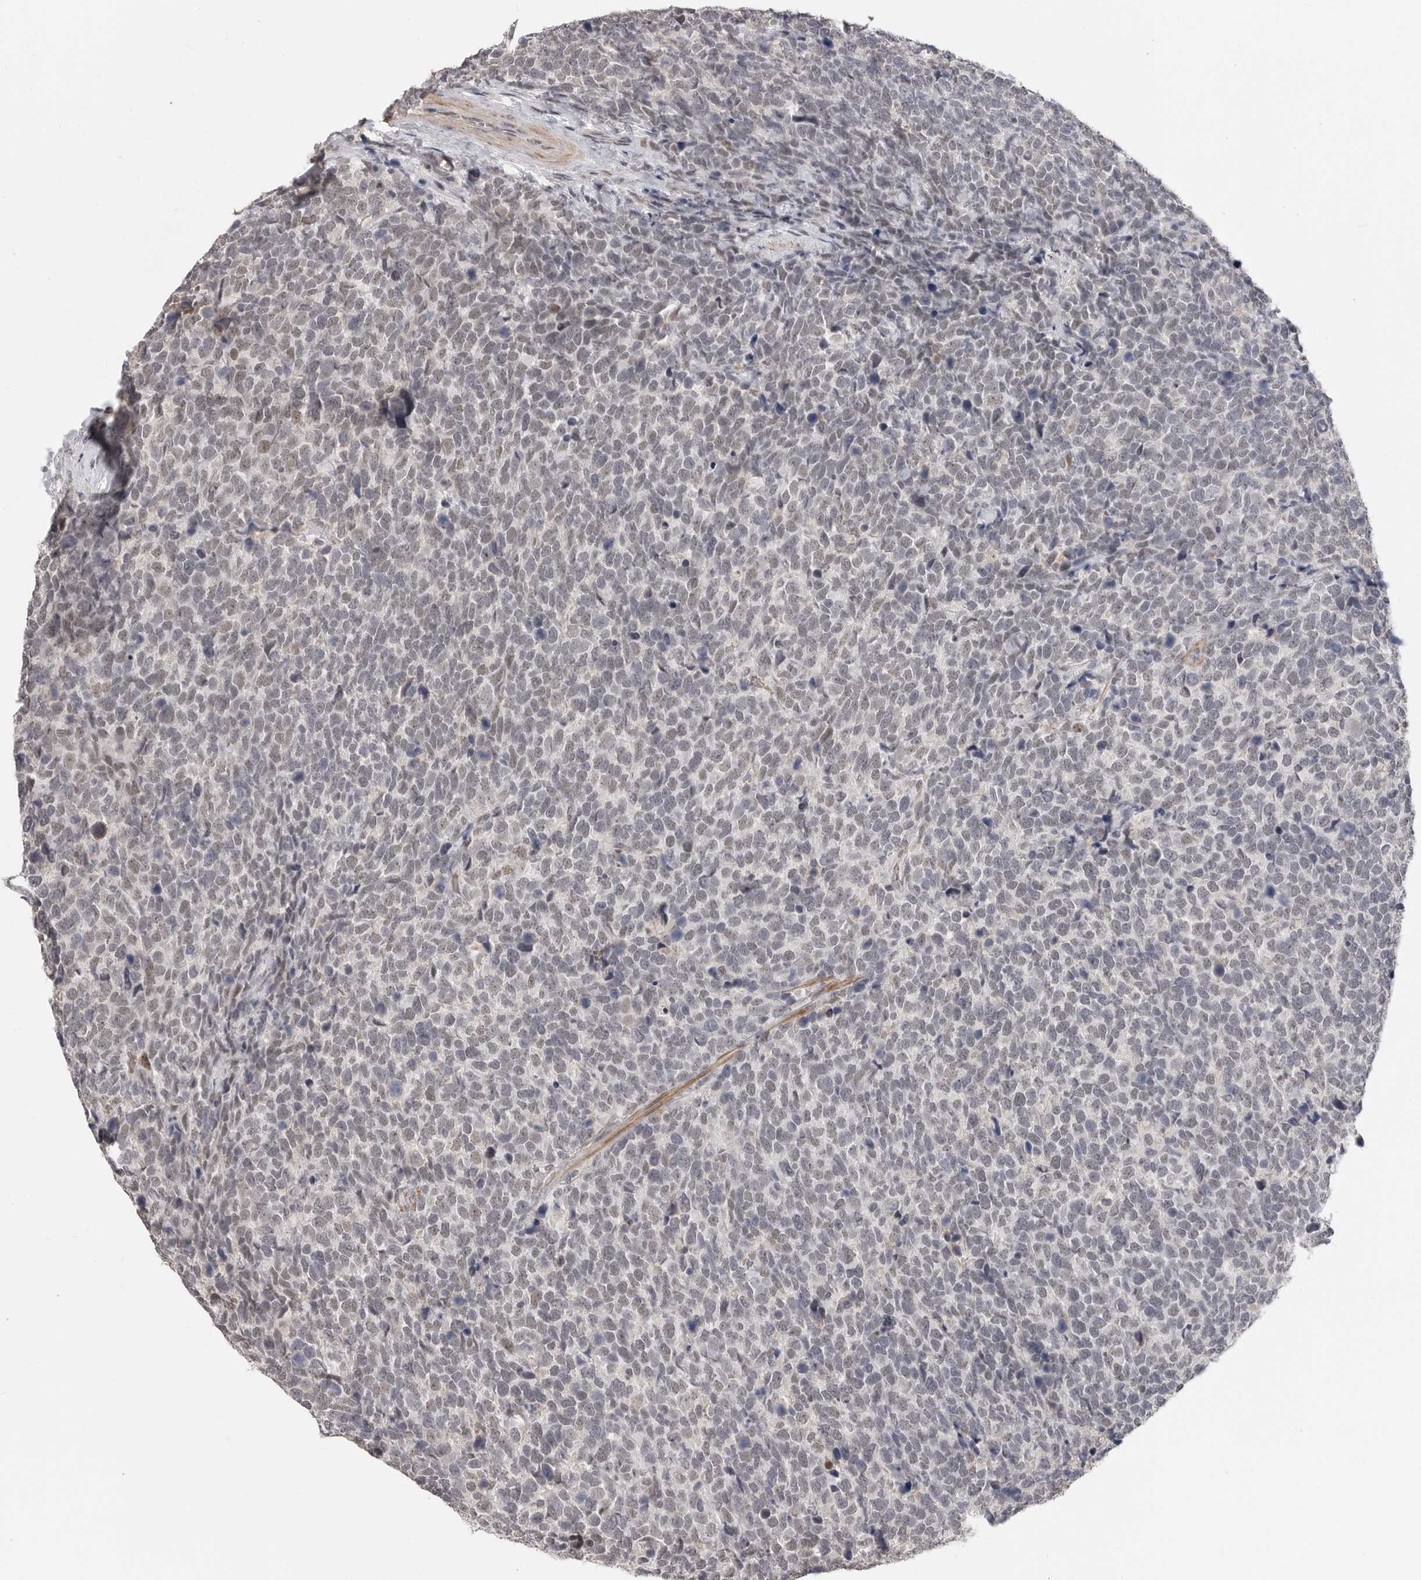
{"staining": {"intensity": "weak", "quantity": "<25%", "location": "nuclear"}, "tissue": "urothelial cancer", "cell_type": "Tumor cells", "image_type": "cancer", "snomed": [{"axis": "morphology", "description": "Urothelial carcinoma, High grade"}, {"axis": "topography", "description": "Urinary bladder"}], "caption": "Image shows no protein staining in tumor cells of high-grade urothelial carcinoma tissue.", "gene": "PLEKHF1", "patient": {"sex": "female", "age": 82}}